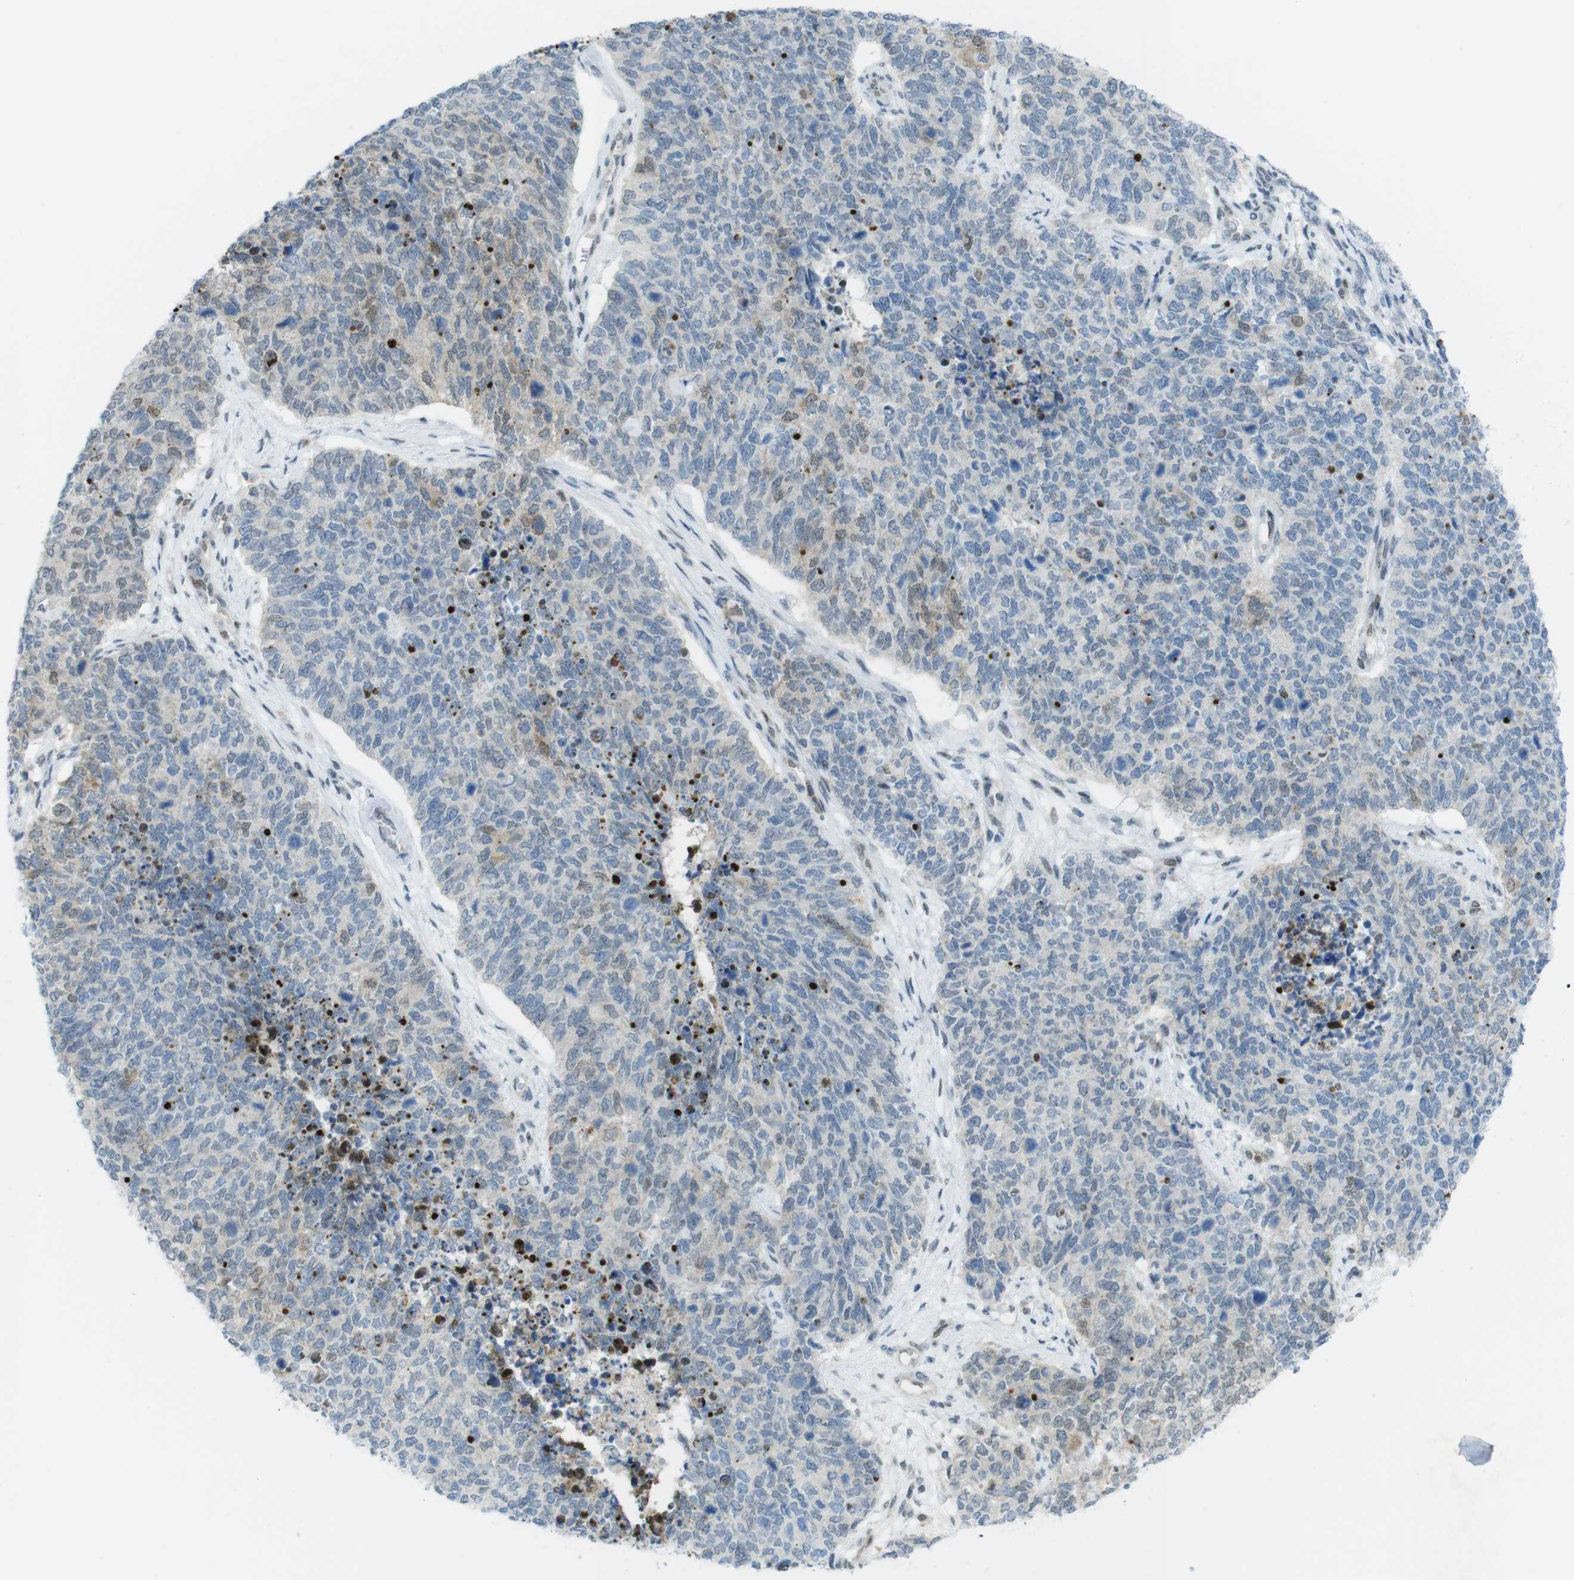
{"staining": {"intensity": "weak", "quantity": "<25%", "location": "nuclear"}, "tissue": "cervical cancer", "cell_type": "Tumor cells", "image_type": "cancer", "snomed": [{"axis": "morphology", "description": "Squamous cell carcinoma, NOS"}, {"axis": "topography", "description": "Cervix"}], "caption": "The micrograph exhibits no significant expression in tumor cells of cervical cancer.", "gene": "UBB", "patient": {"sex": "female", "age": 63}}